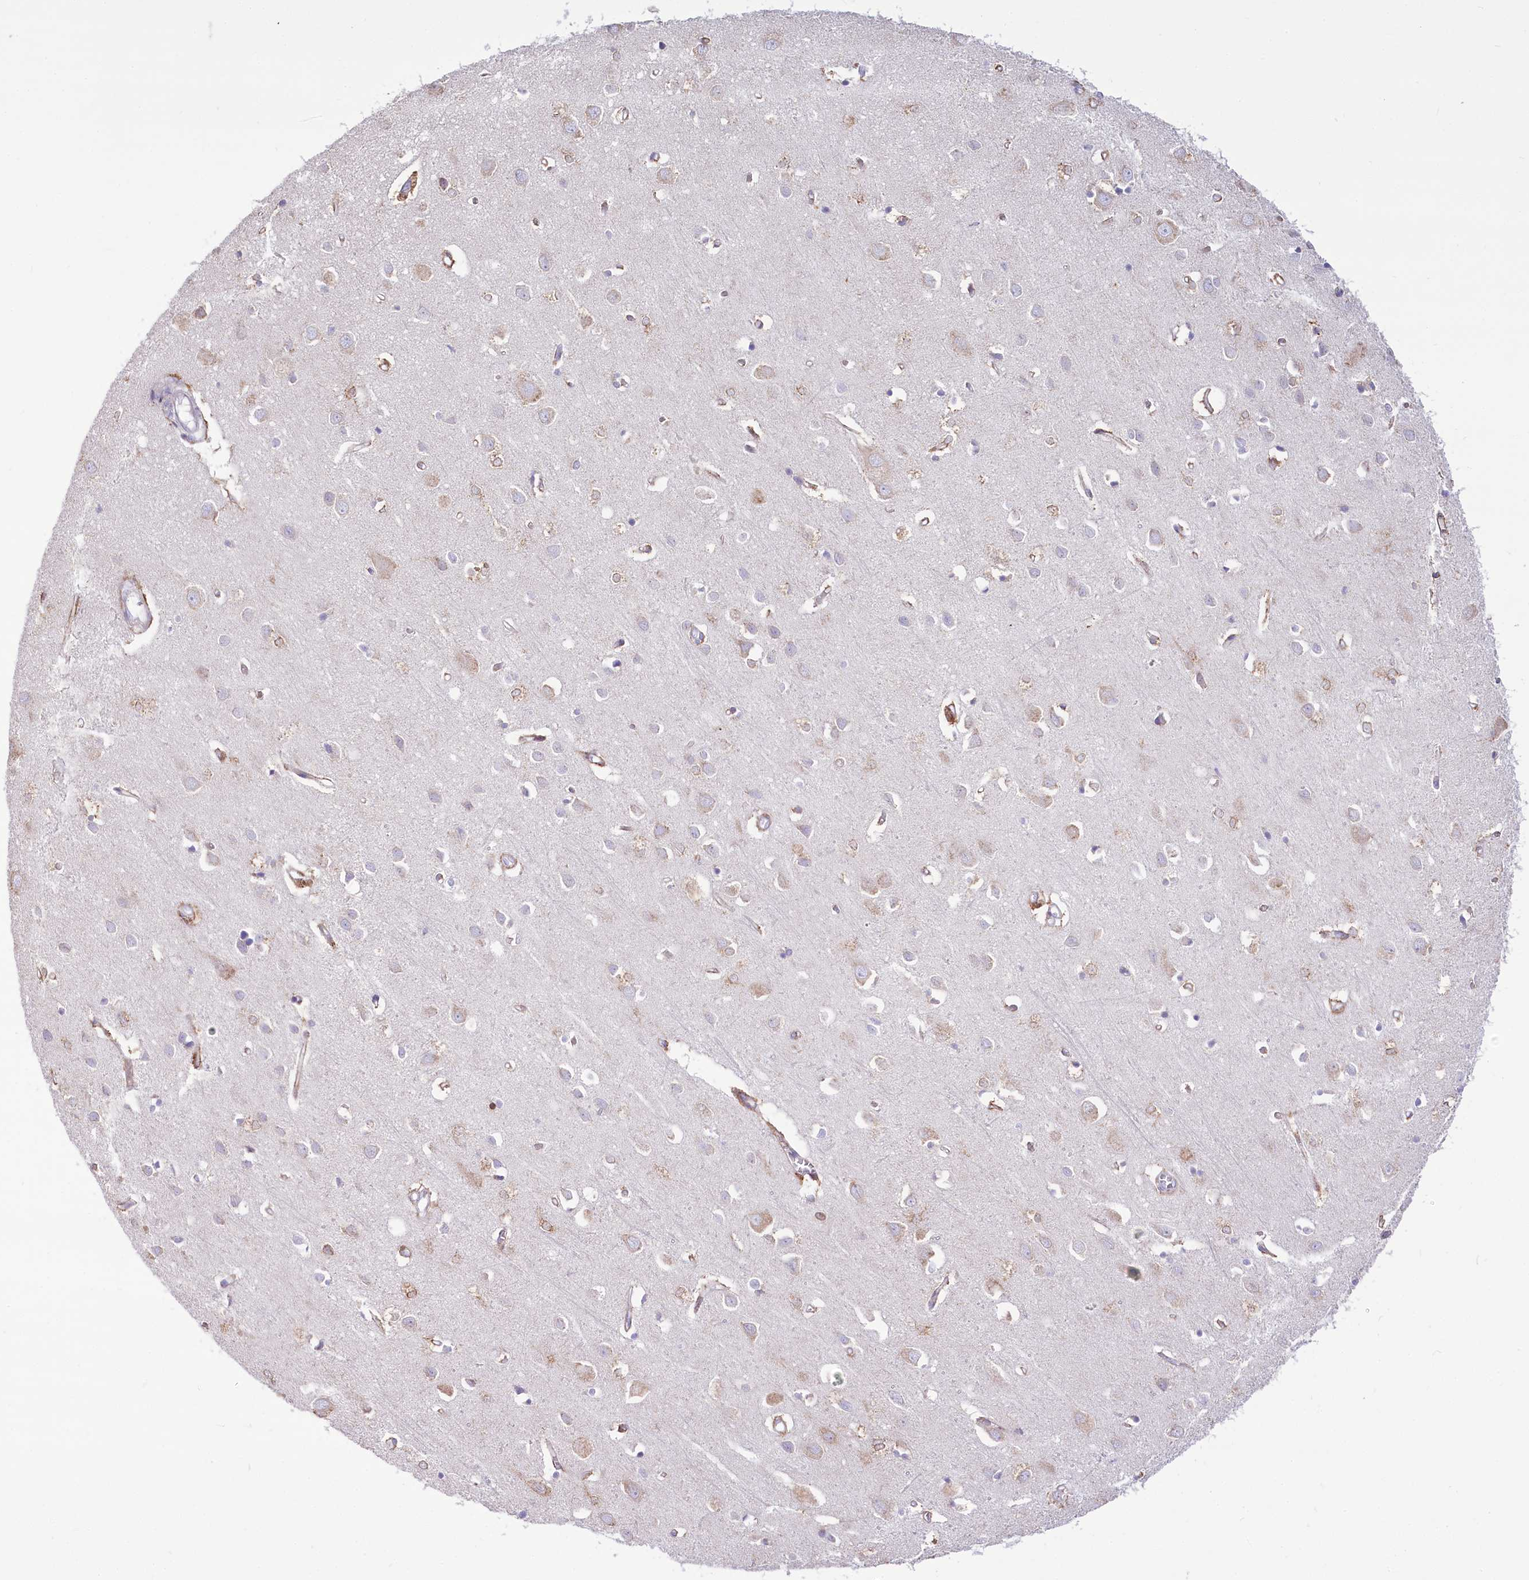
{"staining": {"intensity": "negative", "quantity": "none", "location": "none"}, "tissue": "cerebral cortex", "cell_type": "Endothelial cells", "image_type": "normal", "snomed": [{"axis": "morphology", "description": "Normal tissue, NOS"}, {"axis": "topography", "description": "Cerebral cortex"}], "caption": "A high-resolution image shows immunohistochemistry (IHC) staining of unremarkable cerebral cortex, which displays no significant staining in endothelial cells. (DAB immunohistochemistry, high magnification).", "gene": "STT3B", "patient": {"sex": "female", "age": 64}}